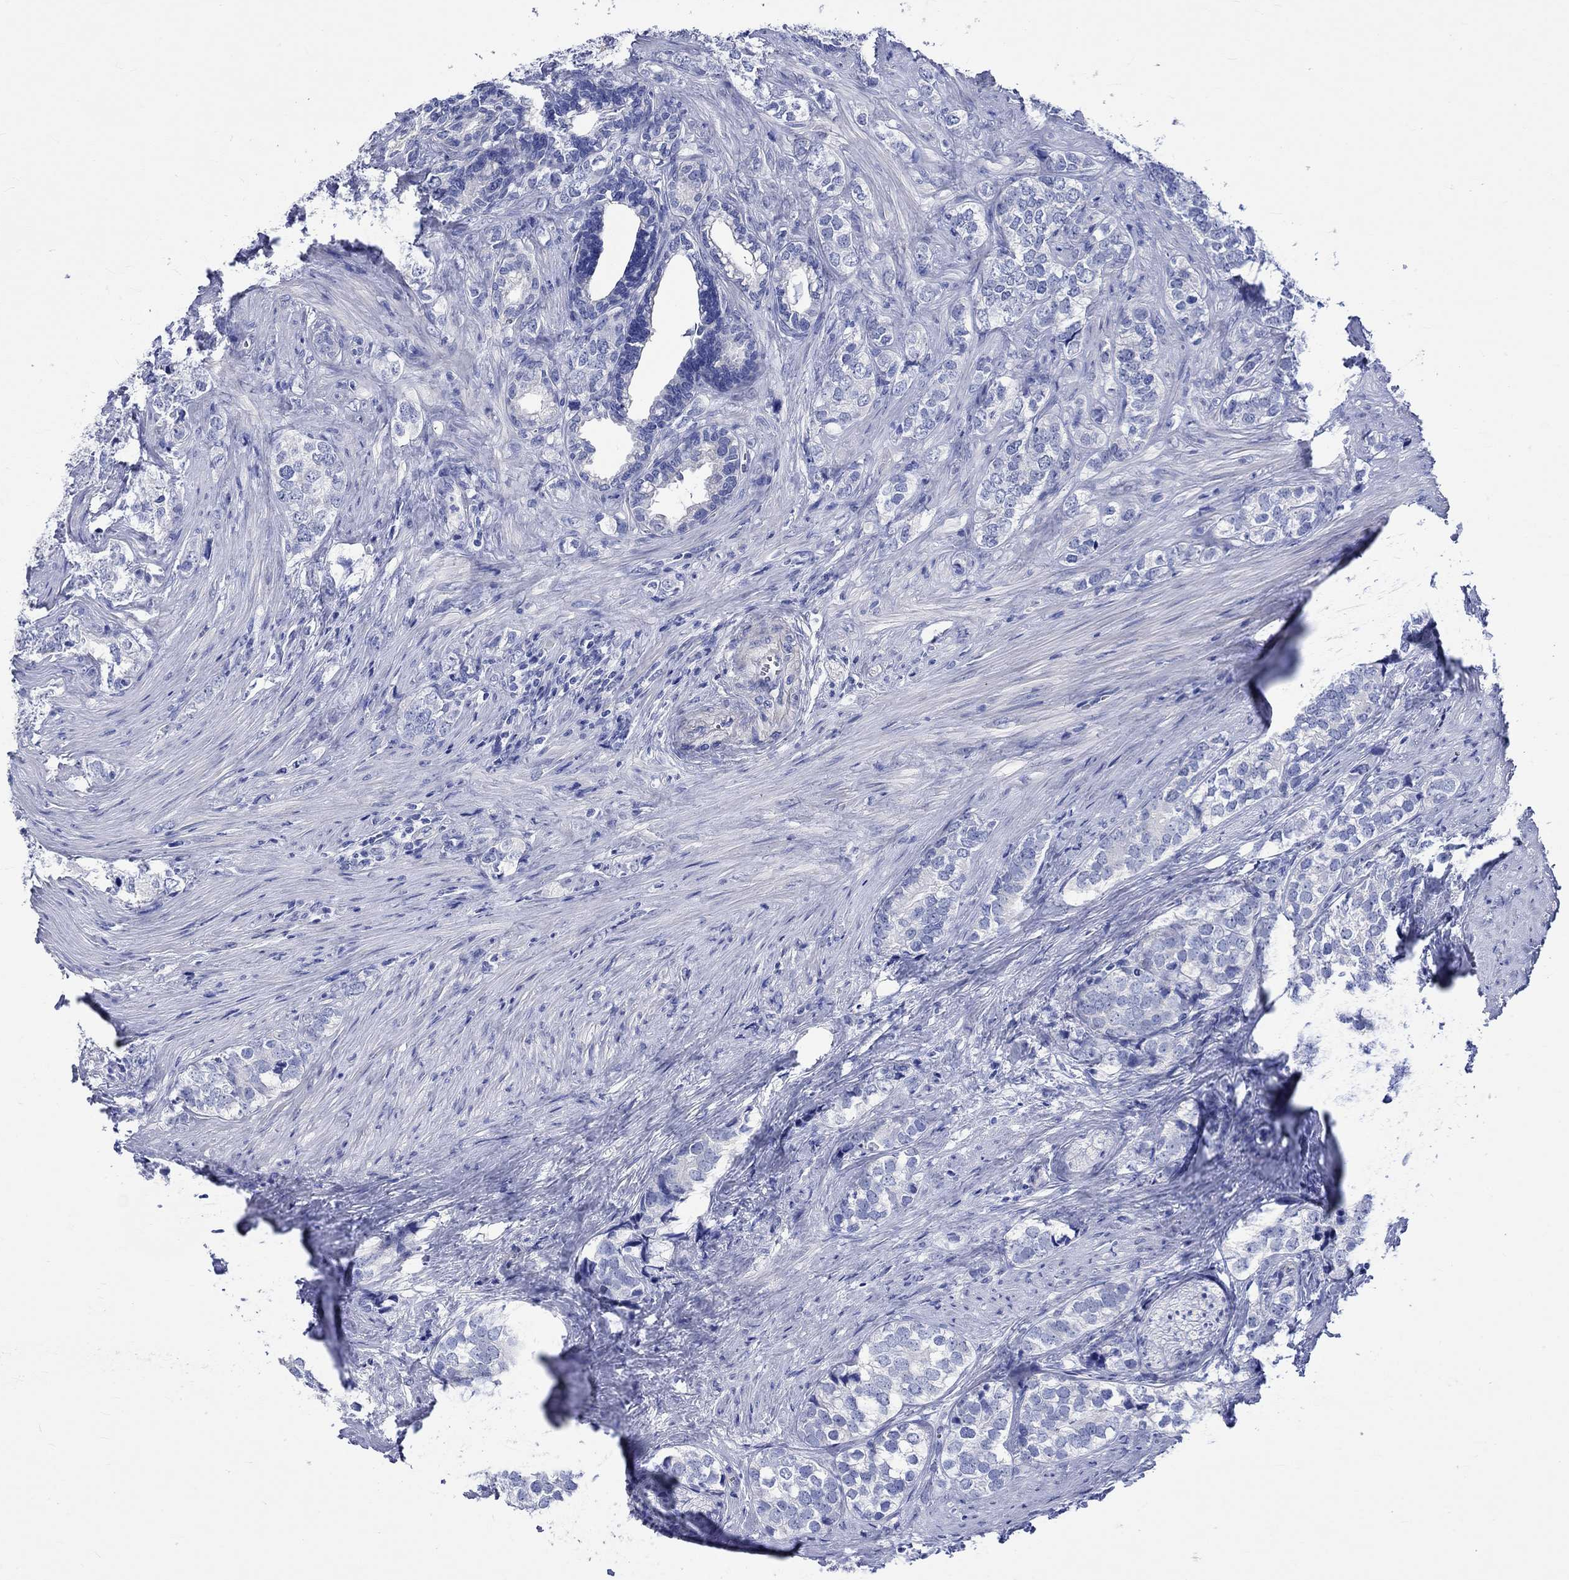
{"staining": {"intensity": "negative", "quantity": "none", "location": "none"}, "tissue": "prostate cancer", "cell_type": "Tumor cells", "image_type": "cancer", "snomed": [{"axis": "morphology", "description": "Adenocarcinoma, NOS"}, {"axis": "topography", "description": "Prostate and seminal vesicle, NOS"}], "caption": "There is no significant positivity in tumor cells of prostate cancer (adenocarcinoma).", "gene": "HARBI1", "patient": {"sex": "male", "age": 63}}